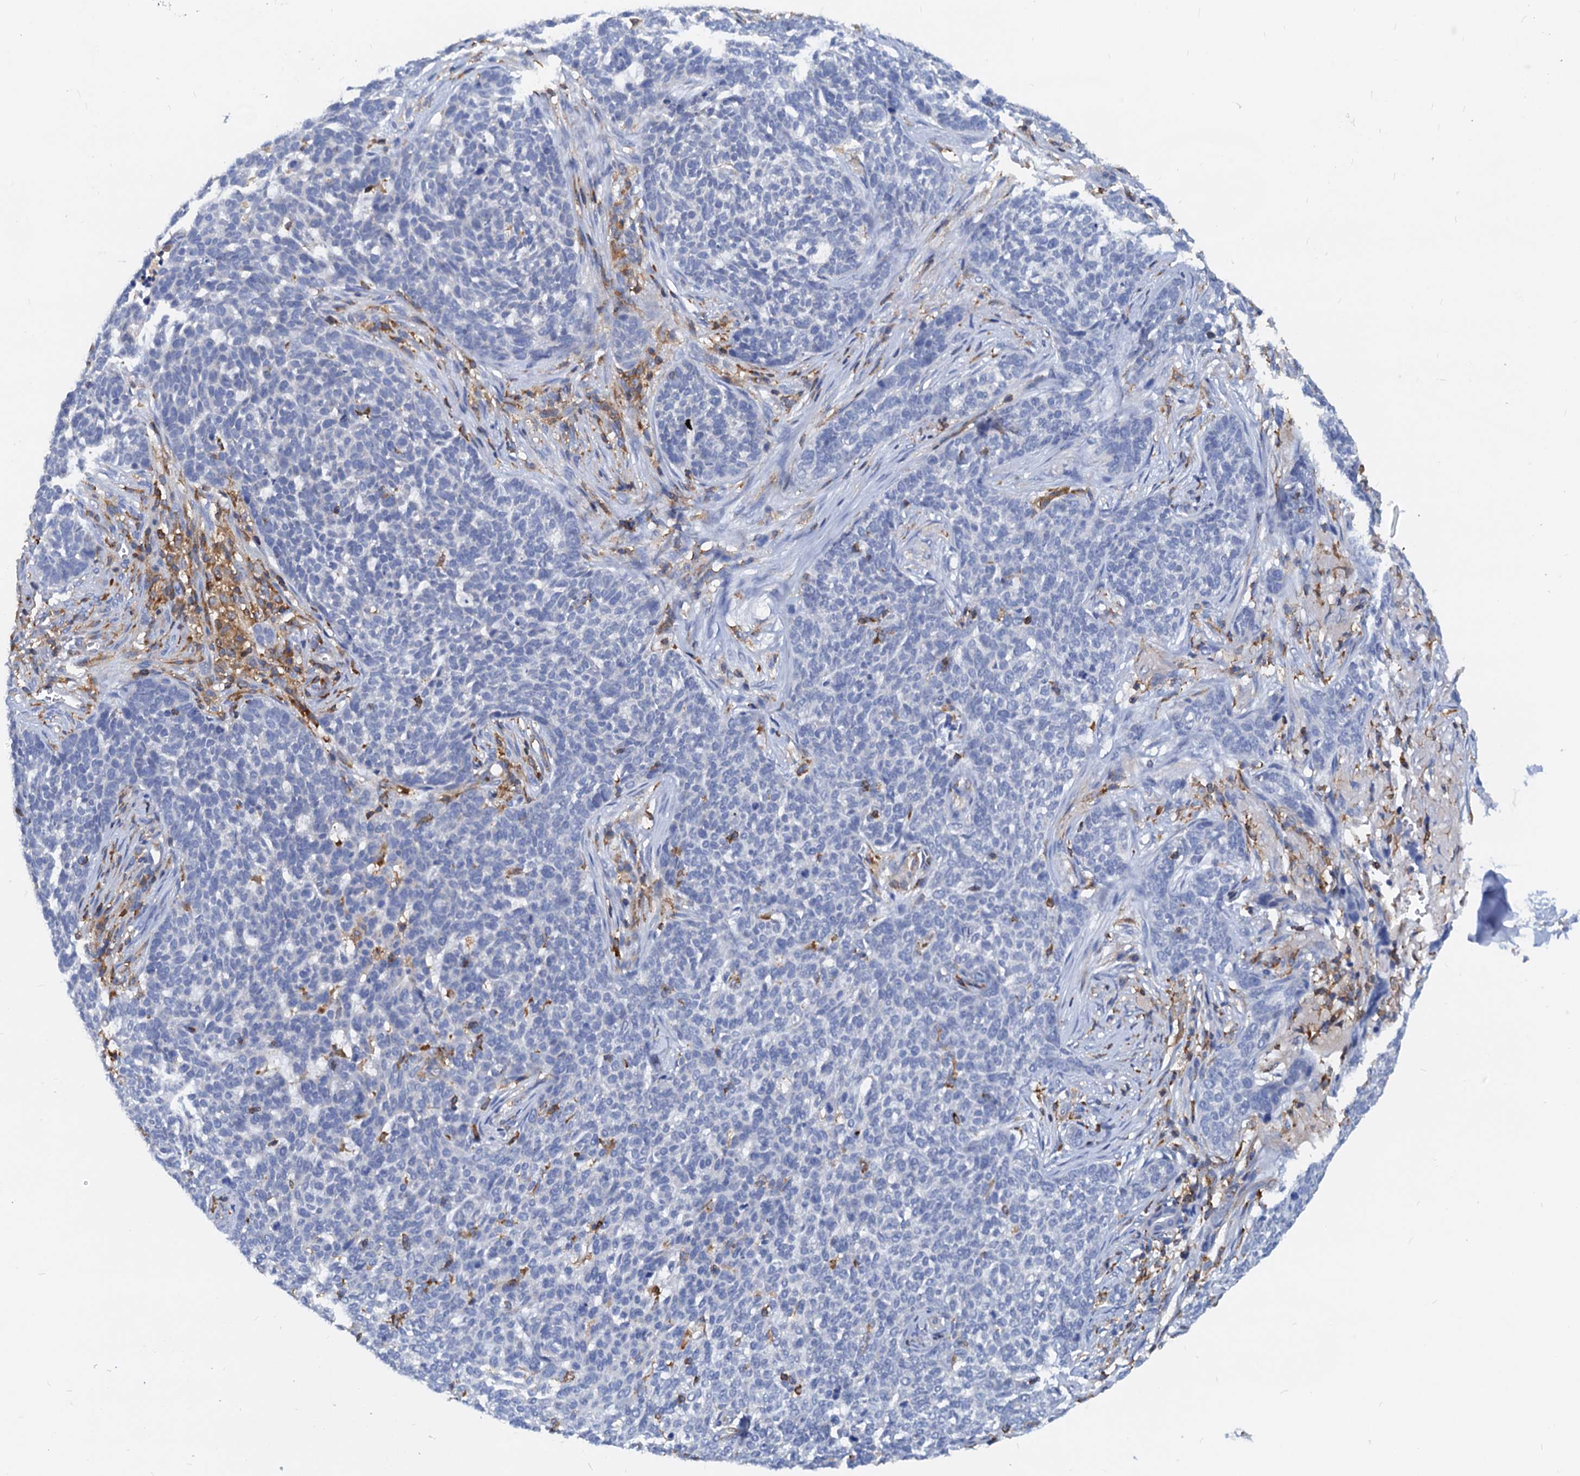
{"staining": {"intensity": "negative", "quantity": "none", "location": "none"}, "tissue": "skin cancer", "cell_type": "Tumor cells", "image_type": "cancer", "snomed": [{"axis": "morphology", "description": "Basal cell carcinoma"}, {"axis": "topography", "description": "Skin"}], "caption": "Tumor cells are negative for protein expression in human skin cancer. (Stains: DAB (3,3'-diaminobenzidine) immunohistochemistry with hematoxylin counter stain, Microscopy: brightfield microscopy at high magnification).", "gene": "LCP2", "patient": {"sex": "male", "age": 85}}